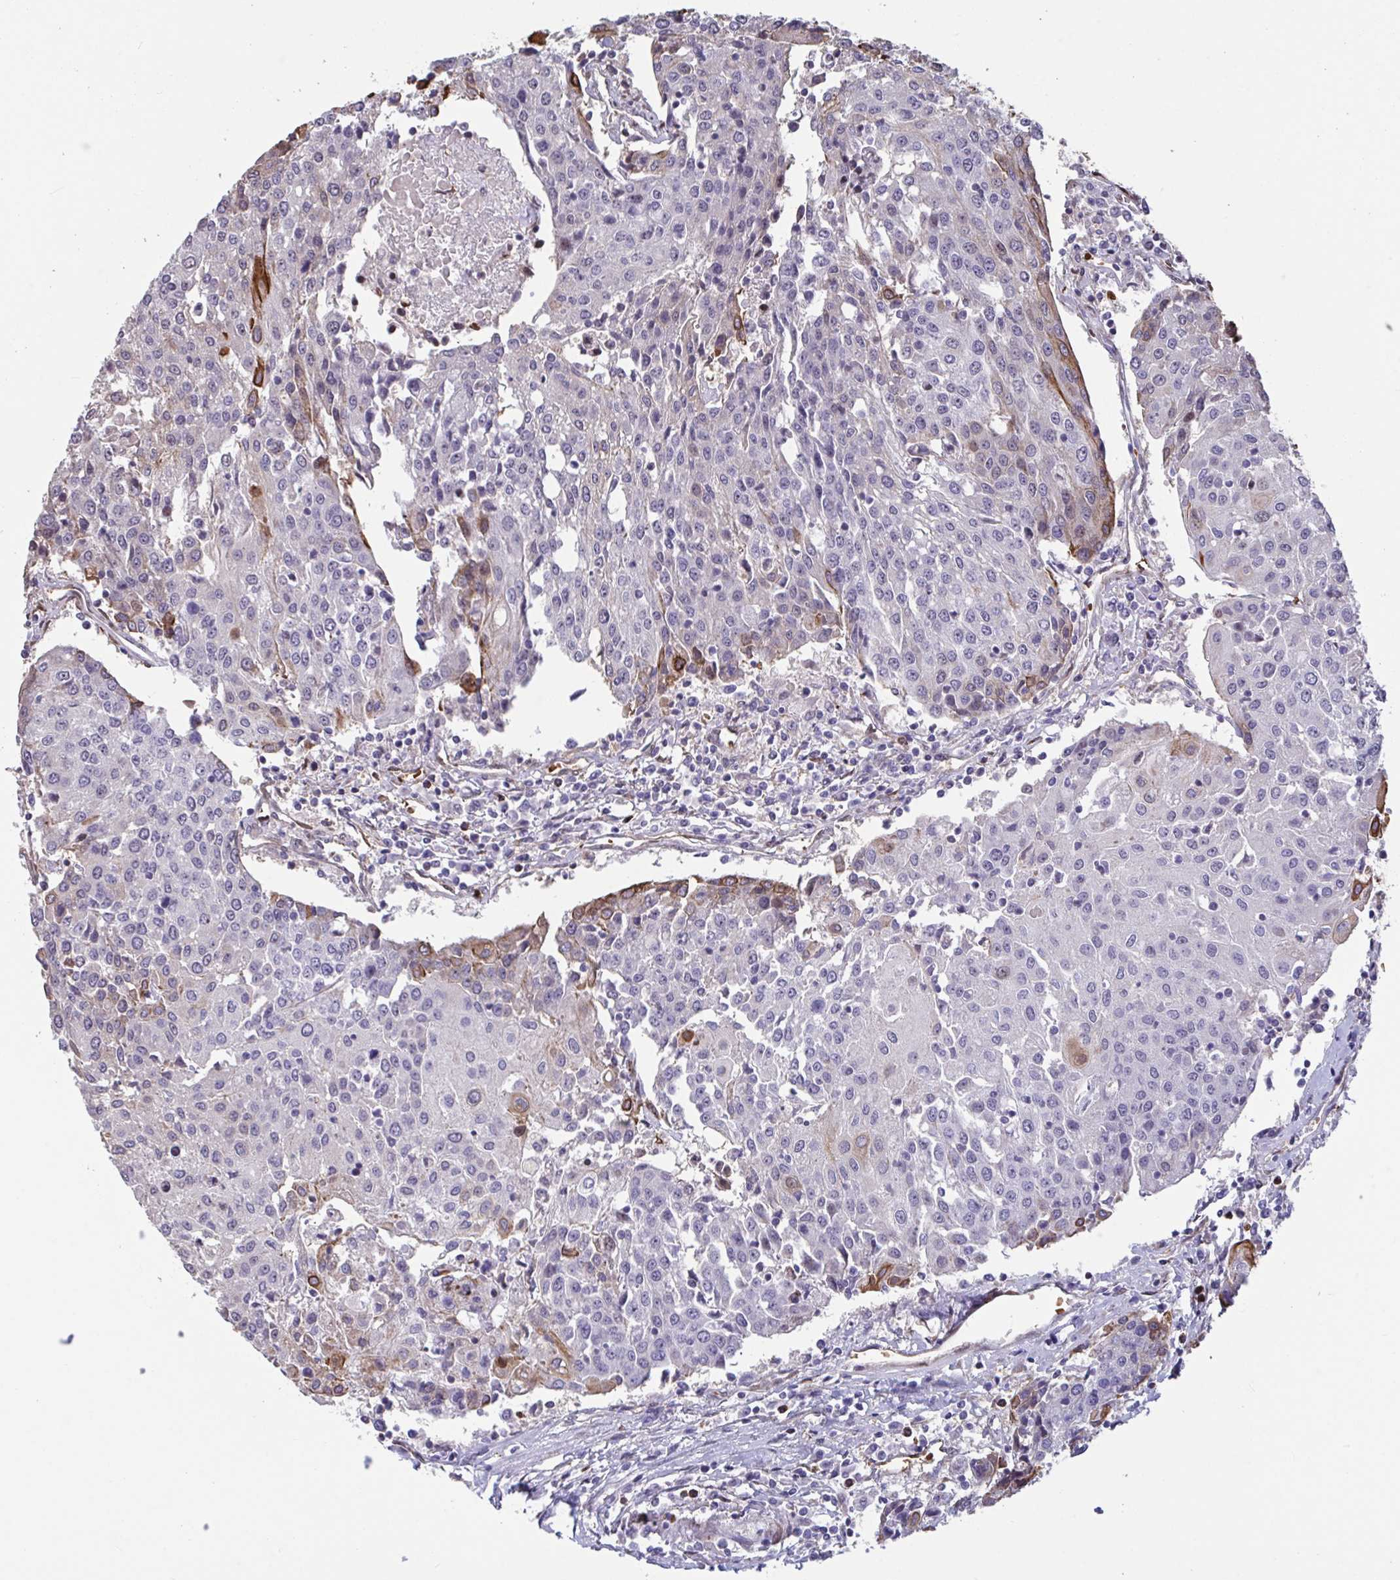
{"staining": {"intensity": "strong", "quantity": "<25%", "location": "cytoplasmic/membranous"}, "tissue": "urothelial cancer", "cell_type": "Tumor cells", "image_type": "cancer", "snomed": [{"axis": "morphology", "description": "Urothelial carcinoma, High grade"}, {"axis": "topography", "description": "Urinary bladder"}], "caption": "The immunohistochemical stain labels strong cytoplasmic/membranous positivity in tumor cells of high-grade urothelial carcinoma tissue. (DAB (3,3'-diaminobenzidine) IHC, brown staining for protein, blue staining for nuclei).", "gene": "PELI2", "patient": {"sex": "female", "age": 85}}